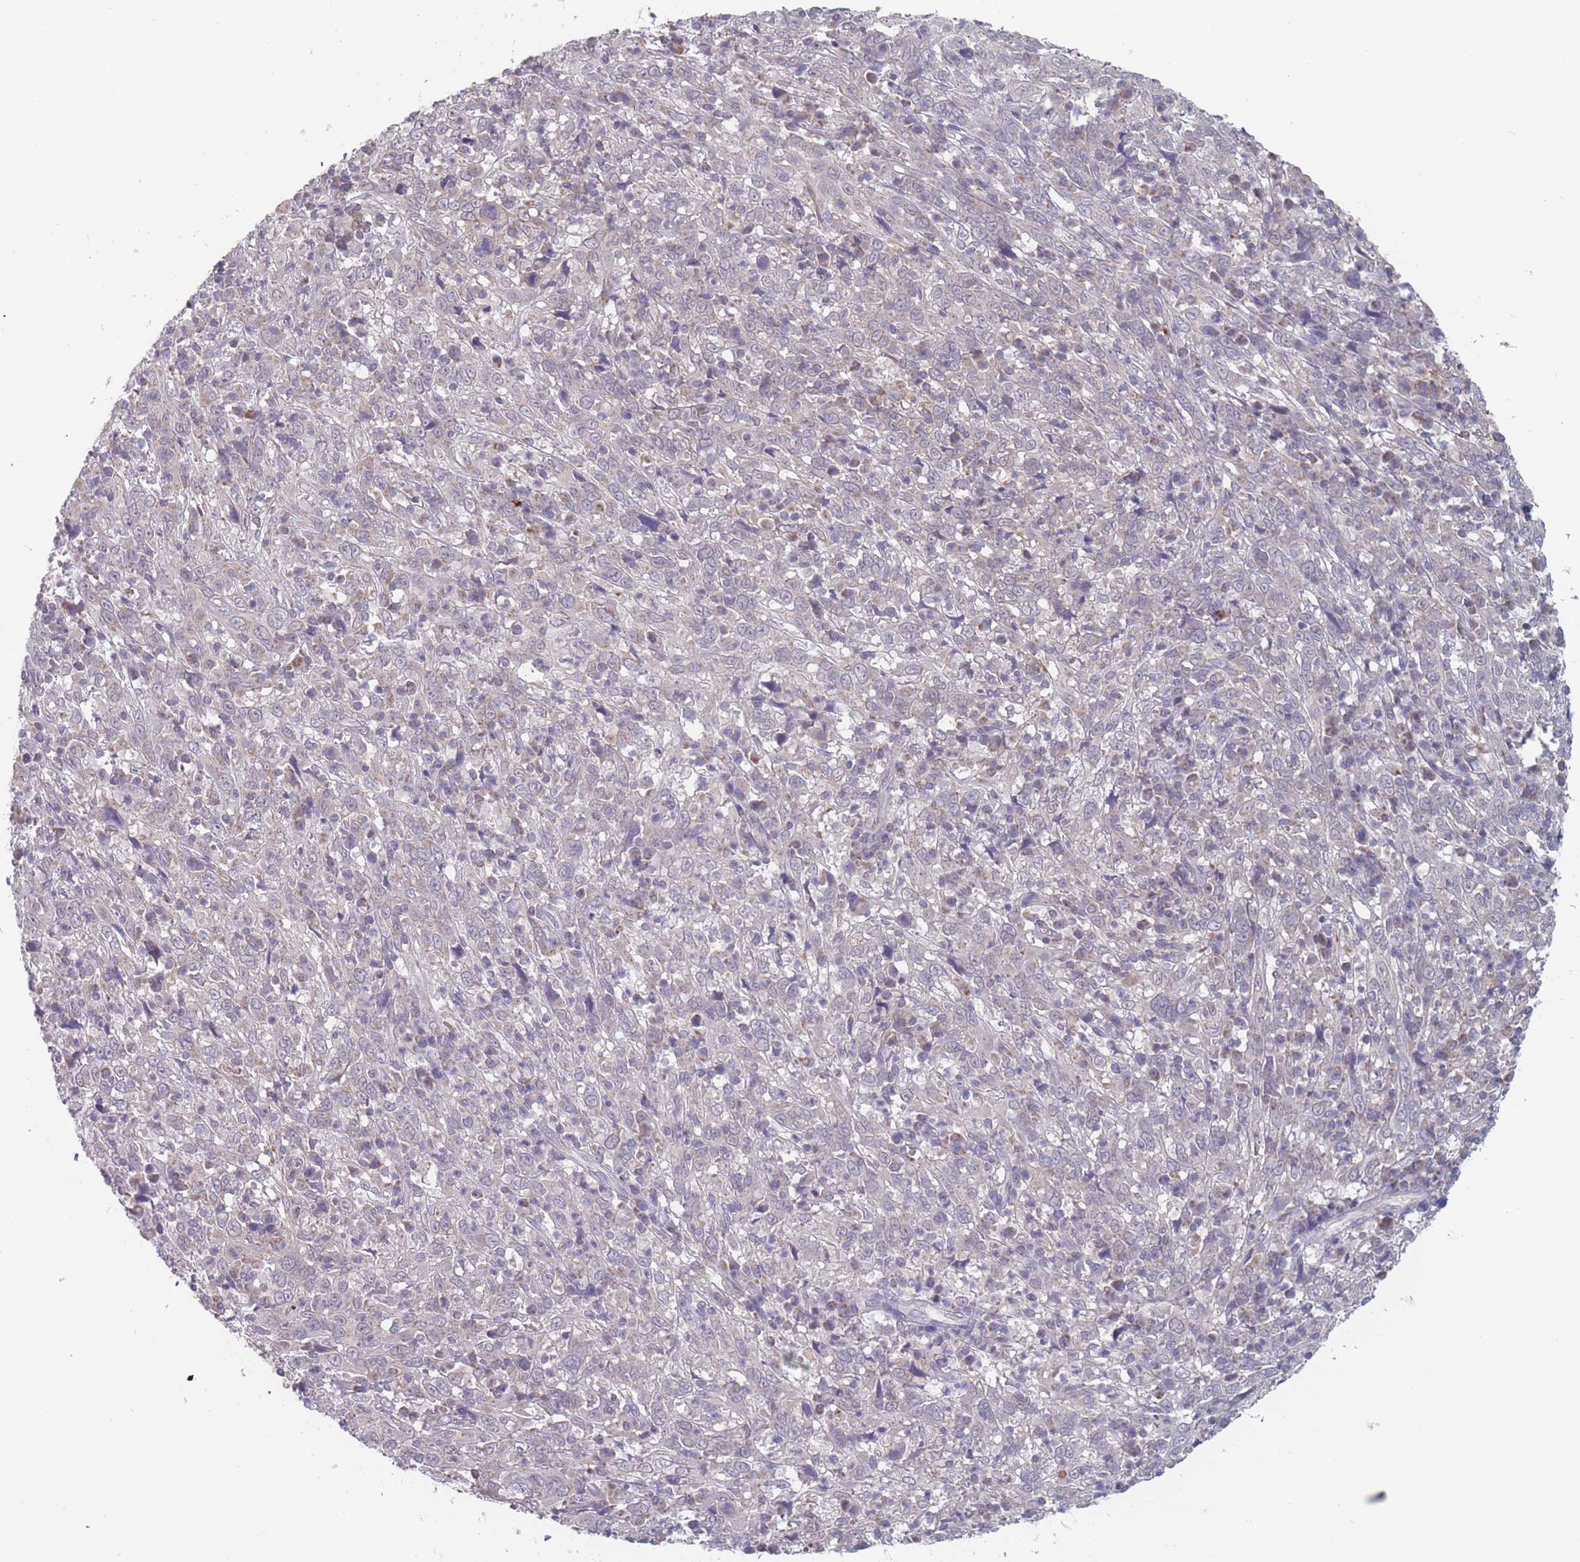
{"staining": {"intensity": "negative", "quantity": "none", "location": "none"}, "tissue": "cervical cancer", "cell_type": "Tumor cells", "image_type": "cancer", "snomed": [{"axis": "morphology", "description": "Squamous cell carcinoma, NOS"}, {"axis": "topography", "description": "Cervix"}], "caption": "Cervical cancer (squamous cell carcinoma) stained for a protein using immunohistochemistry (IHC) reveals no staining tumor cells.", "gene": "PEX7", "patient": {"sex": "female", "age": 46}}